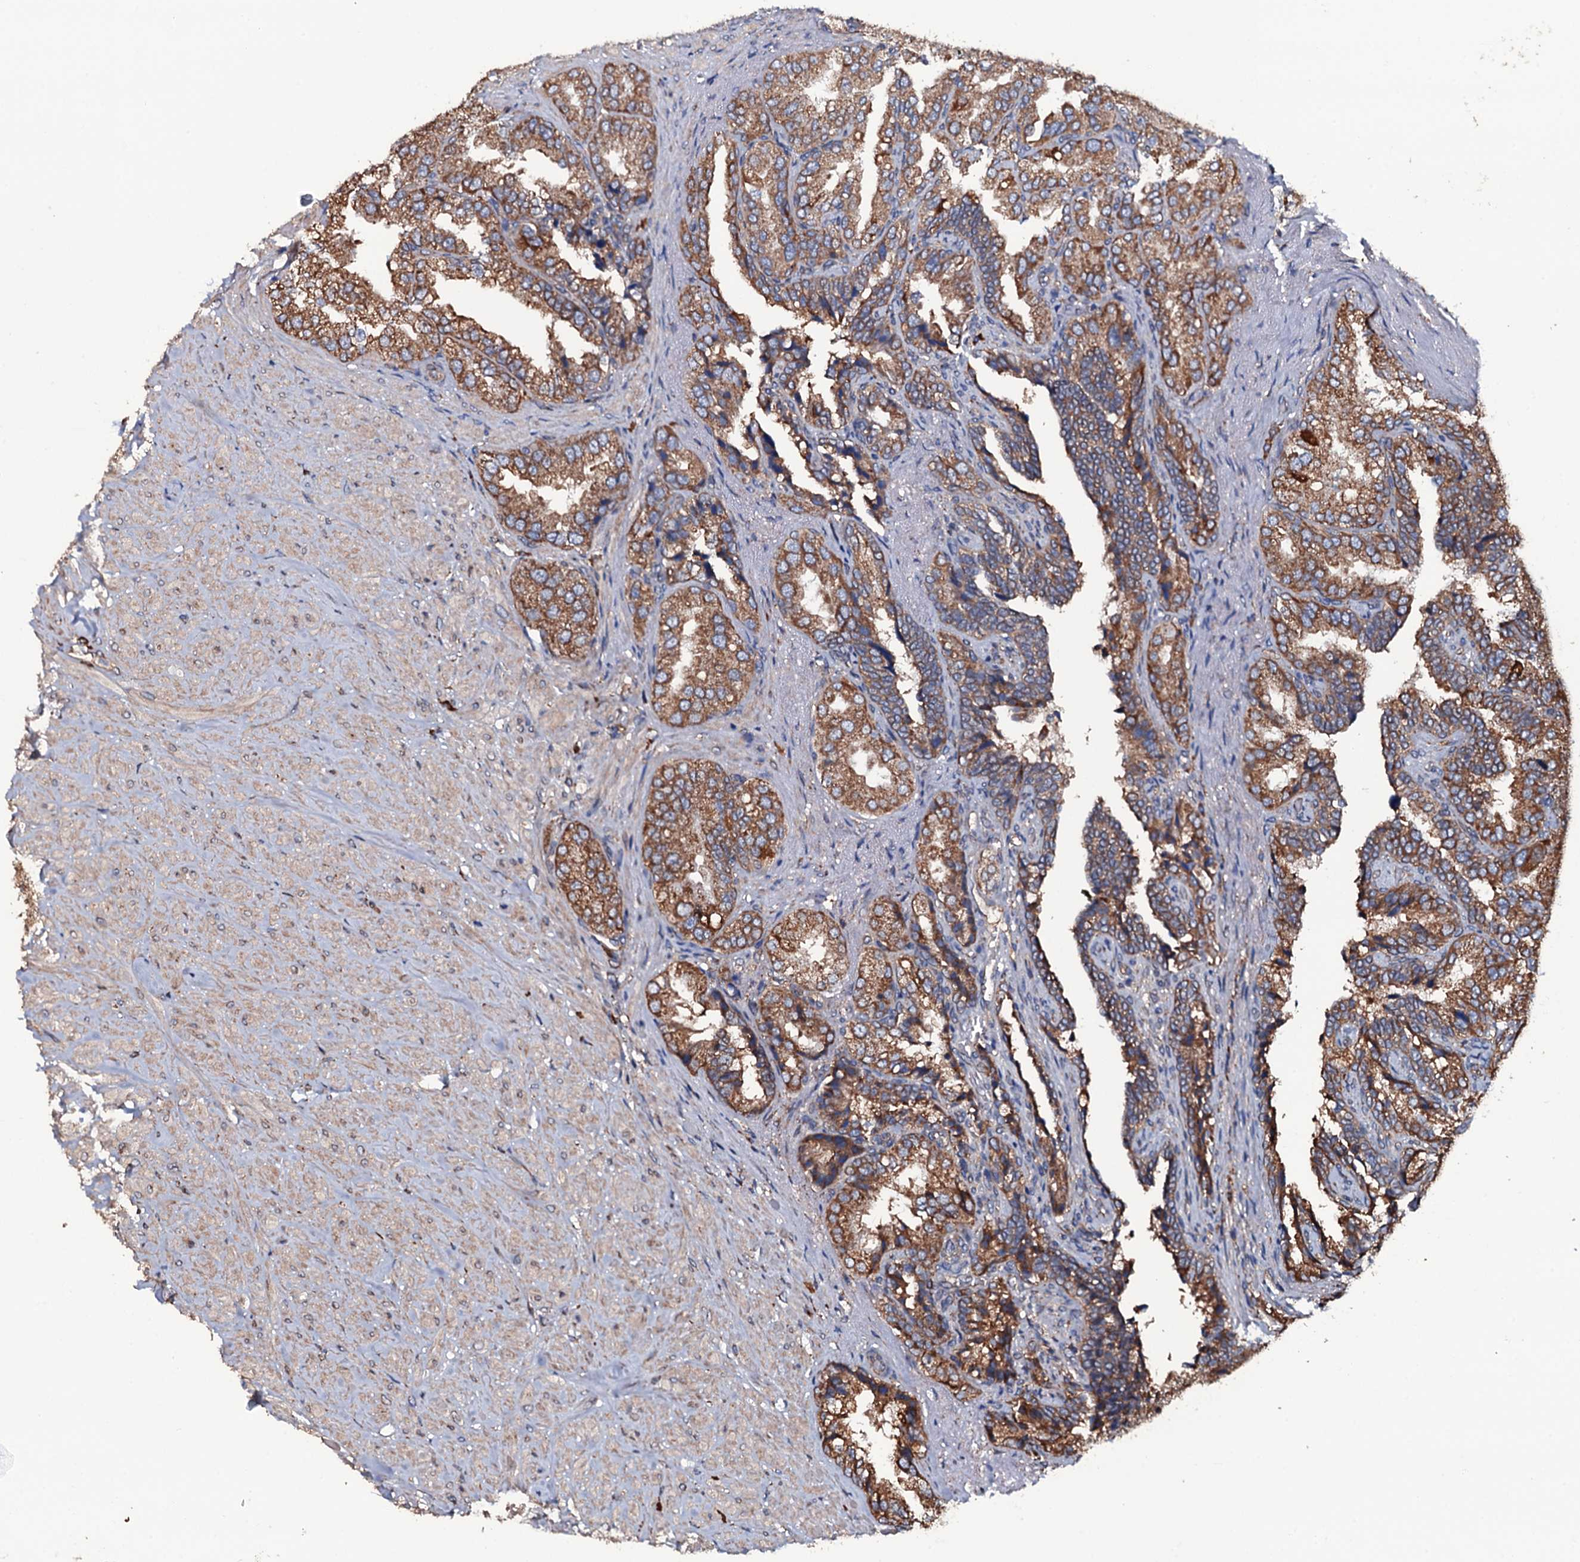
{"staining": {"intensity": "strong", "quantity": ">75%", "location": "cytoplasmic/membranous"}, "tissue": "seminal vesicle", "cell_type": "Glandular cells", "image_type": "normal", "snomed": [{"axis": "morphology", "description": "Normal tissue, NOS"}, {"axis": "topography", "description": "Seminal veicle"}, {"axis": "topography", "description": "Peripheral nerve tissue"}], "caption": "A high amount of strong cytoplasmic/membranous expression is present in approximately >75% of glandular cells in benign seminal vesicle. (DAB (3,3'-diaminobenzidine) IHC with brightfield microscopy, high magnification).", "gene": "RAB12", "patient": {"sex": "male", "age": 63}}